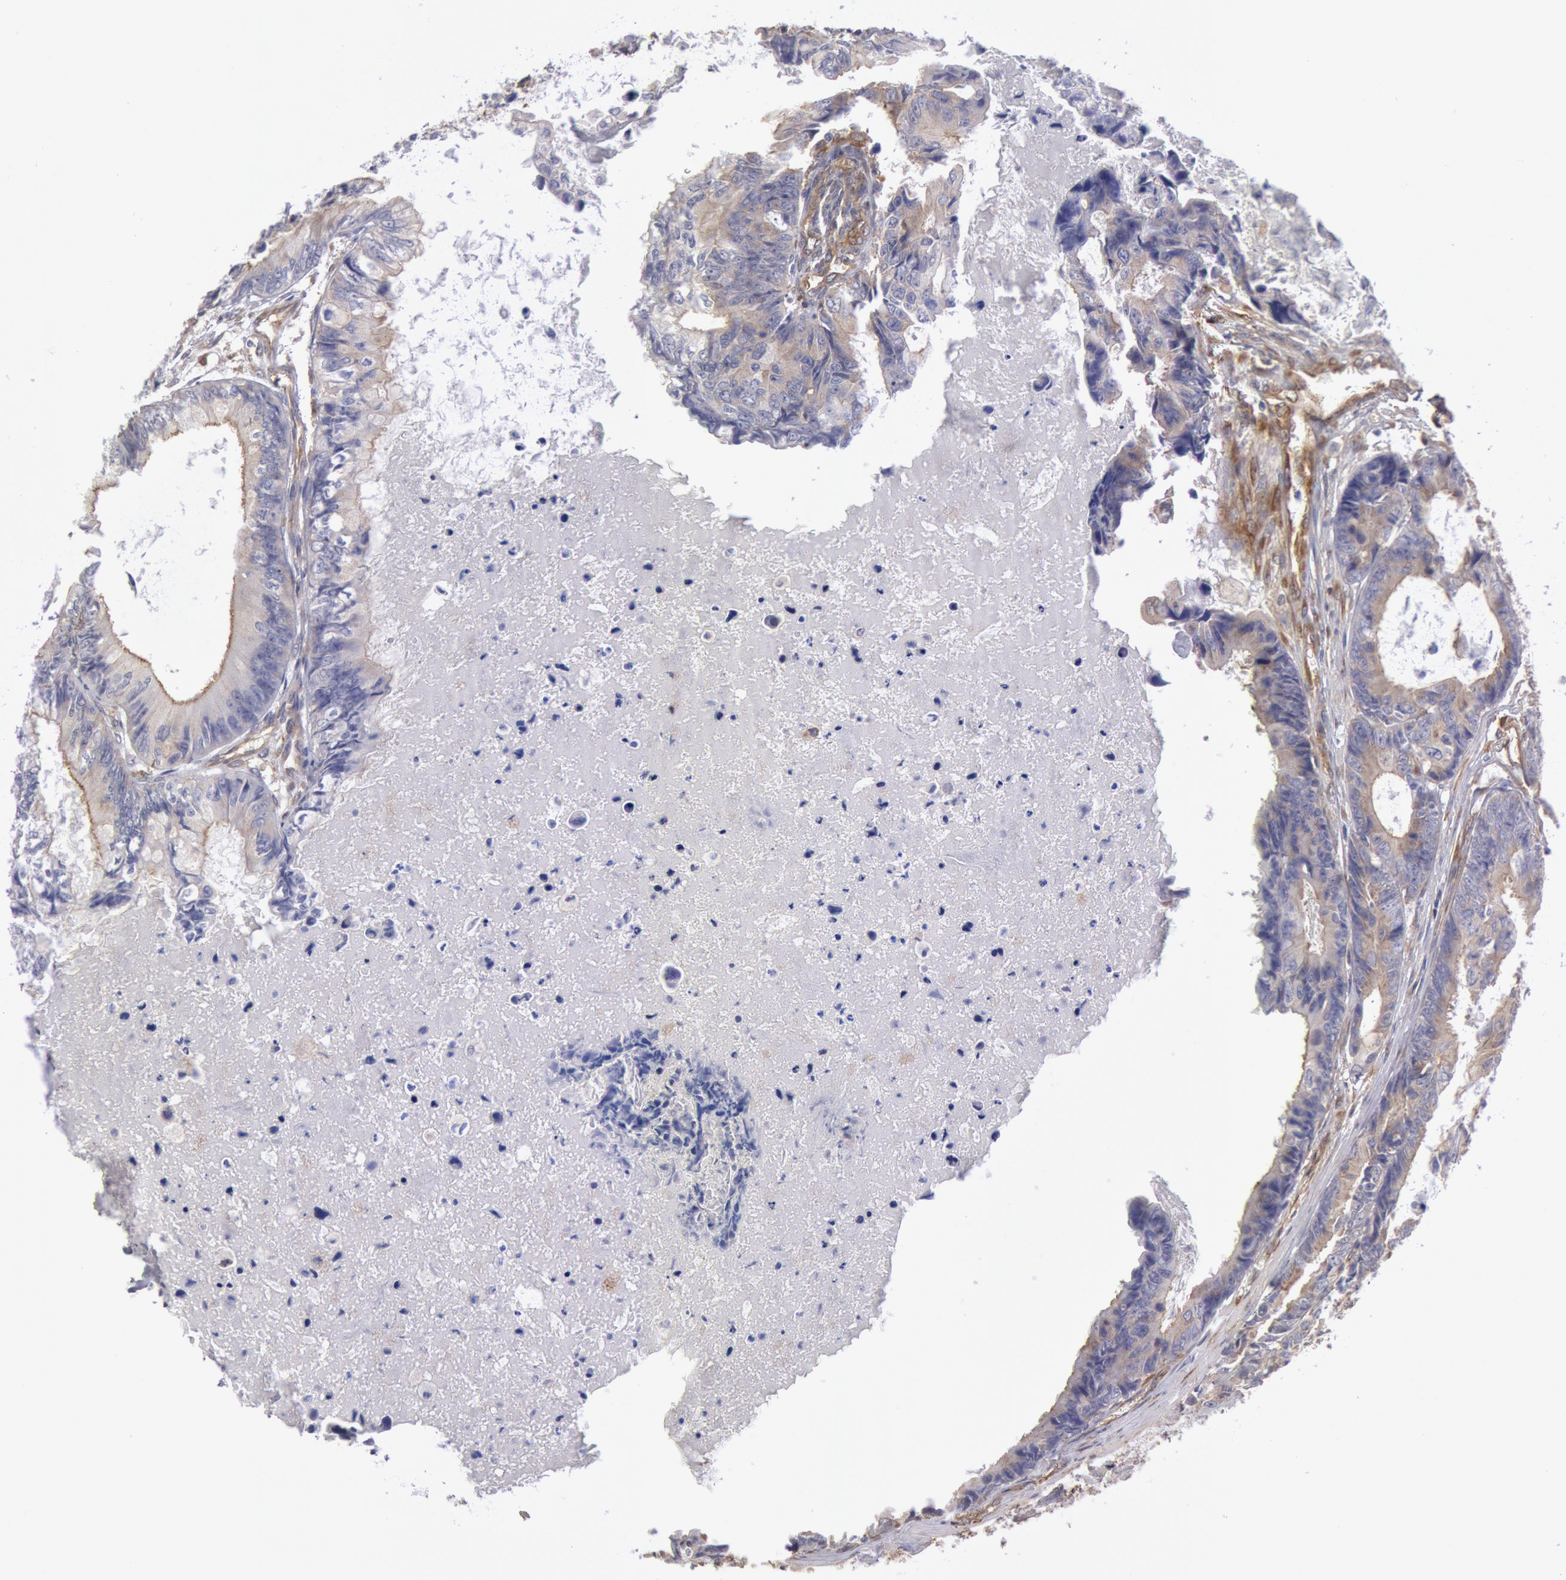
{"staining": {"intensity": "negative", "quantity": "none", "location": "none"}, "tissue": "colorectal cancer", "cell_type": "Tumor cells", "image_type": "cancer", "snomed": [{"axis": "morphology", "description": "Adenocarcinoma, NOS"}, {"axis": "topography", "description": "Rectum"}], "caption": "DAB immunohistochemical staining of human colorectal cancer (adenocarcinoma) displays no significant positivity in tumor cells.", "gene": "CCDC50", "patient": {"sex": "female", "age": 98}}